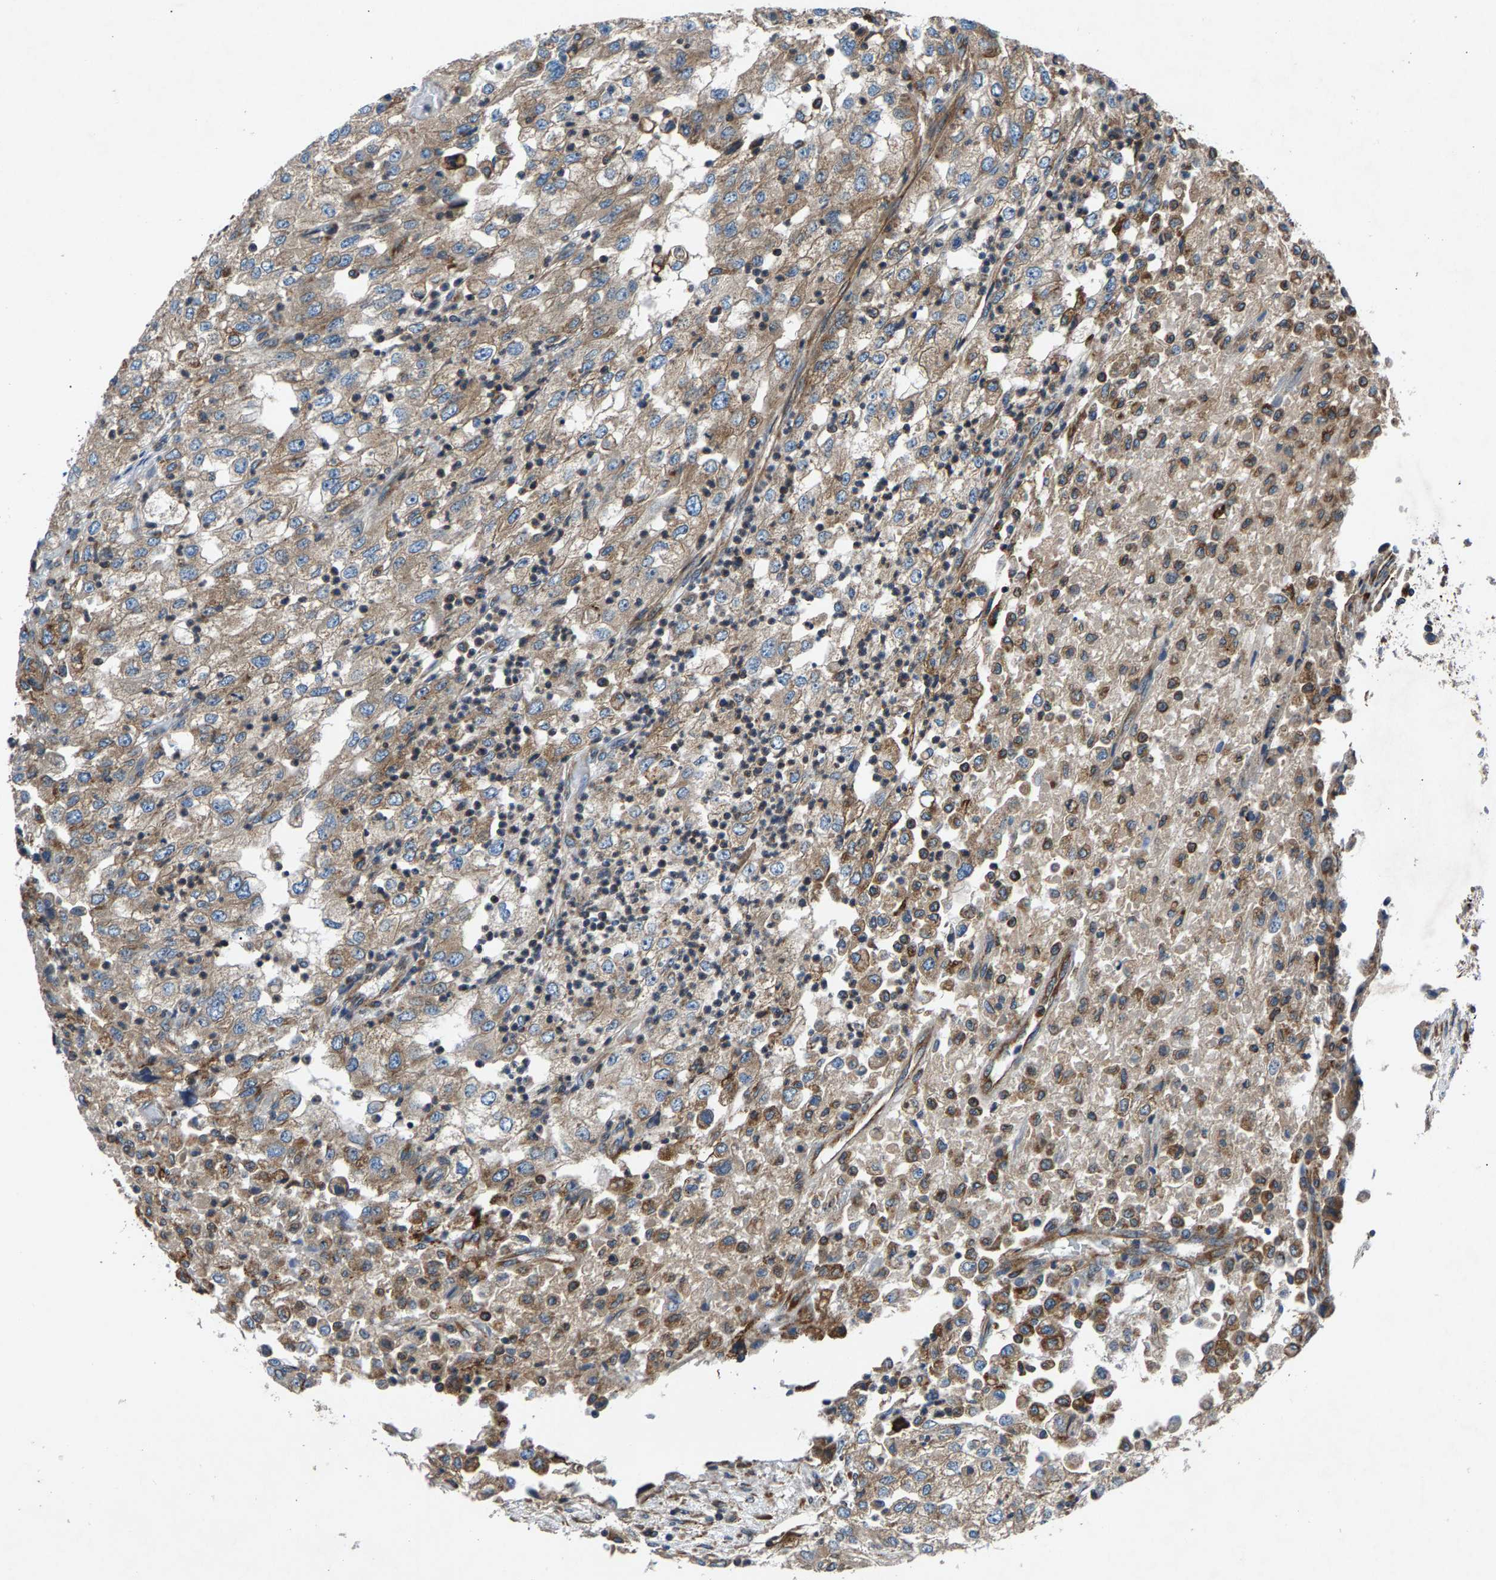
{"staining": {"intensity": "moderate", "quantity": ">75%", "location": "cytoplasmic/membranous"}, "tissue": "renal cancer", "cell_type": "Tumor cells", "image_type": "cancer", "snomed": [{"axis": "morphology", "description": "Adenocarcinoma, NOS"}, {"axis": "topography", "description": "Kidney"}], "caption": "Immunohistochemical staining of human renal adenocarcinoma displays medium levels of moderate cytoplasmic/membranous positivity in approximately >75% of tumor cells.", "gene": "LPCAT1", "patient": {"sex": "female", "age": 54}}